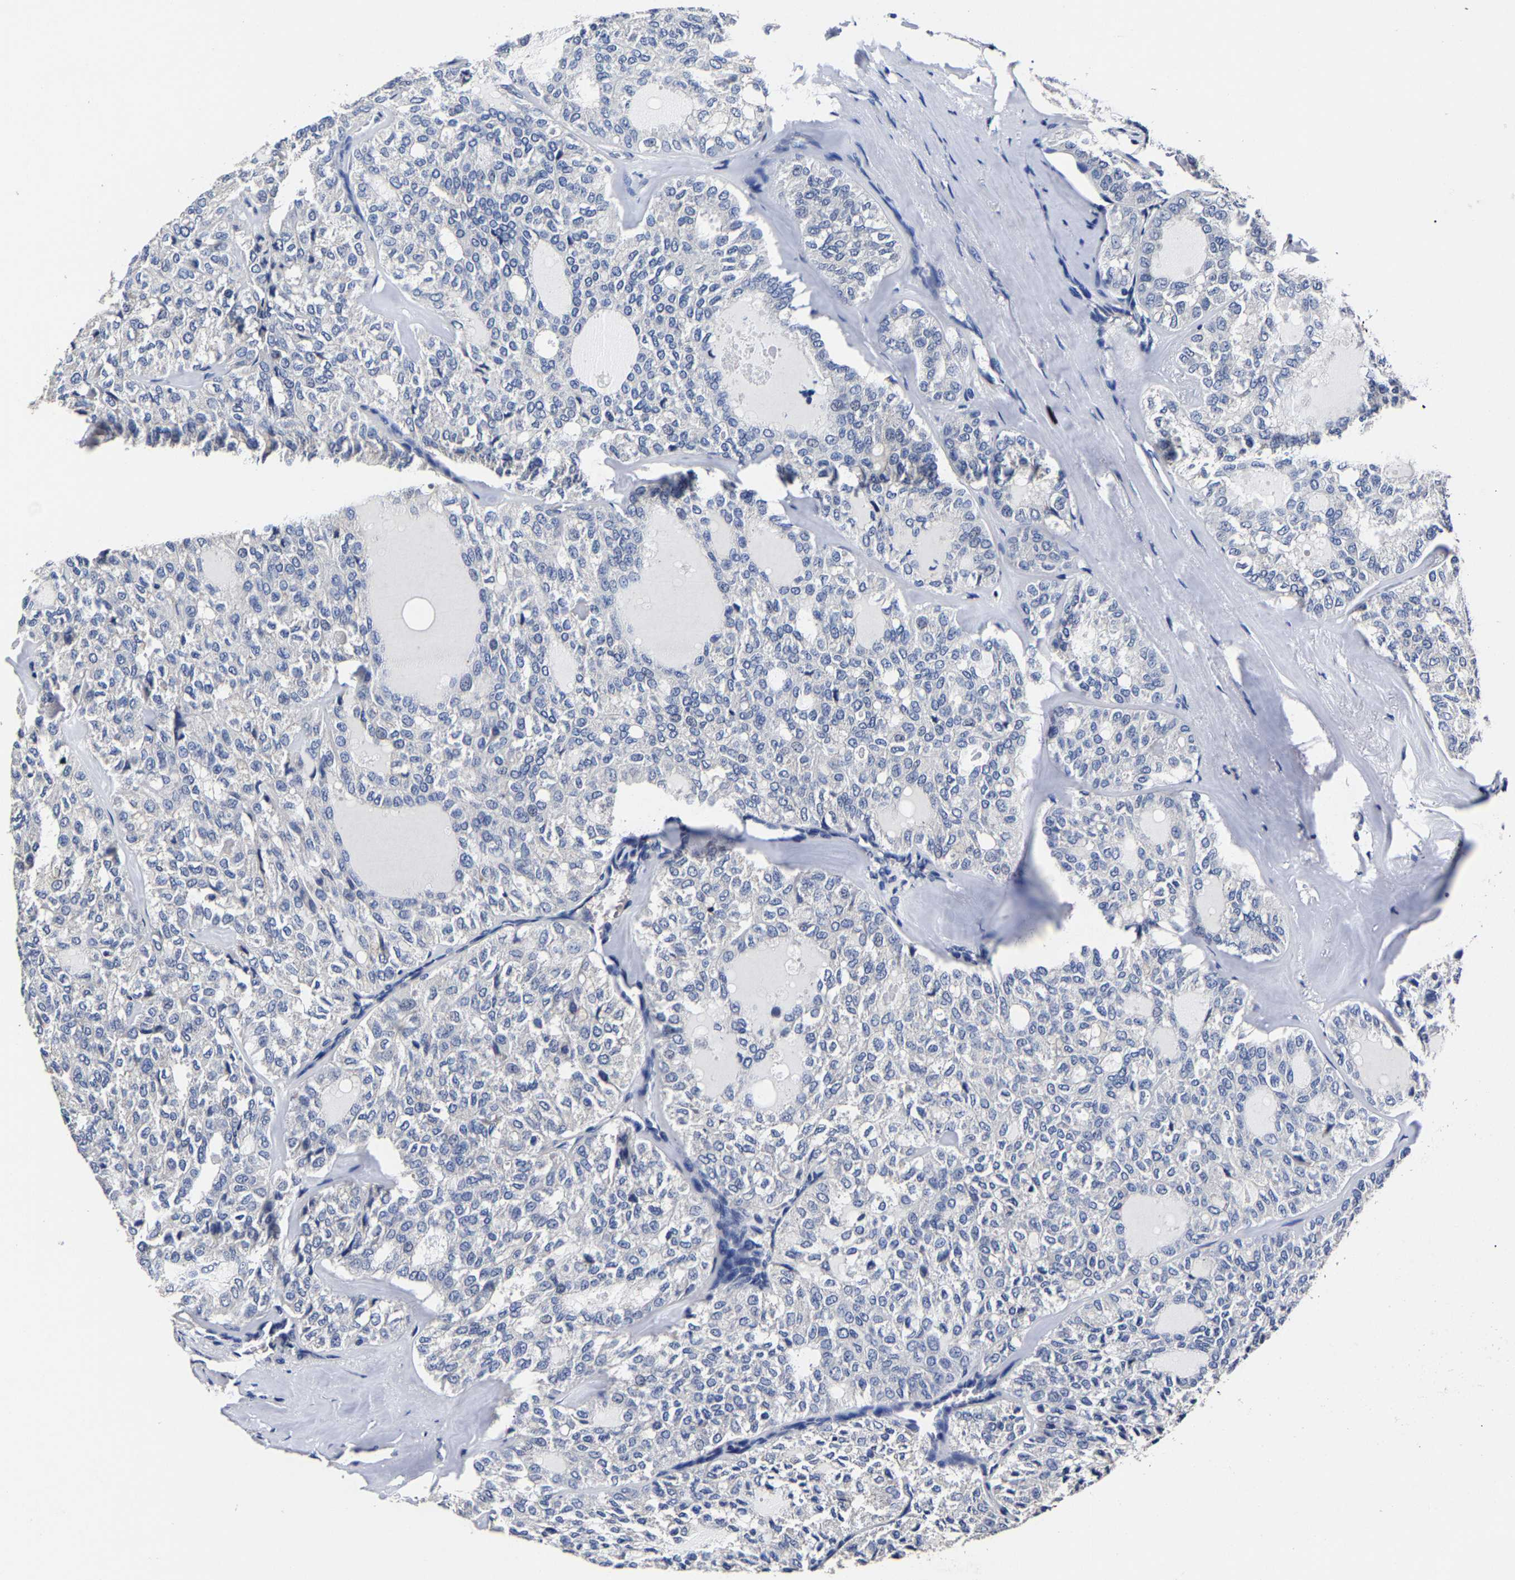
{"staining": {"intensity": "negative", "quantity": "none", "location": "none"}, "tissue": "thyroid cancer", "cell_type": "Tumor cells", "image_type": "cancer", "snomed": [{"axis": "morphology", "description": "Follicular adenoma carcinoma, NOS"}, {"axis": "topography", "description": "Thyroid gland"}], "caption": "Tumor cells are negative for protein expression in human thyroid cancer. (Stains: DAB (3,3'-diaminobenzidine) IHC with hematoxylin counter stain, Microscopy: brightfield microscopy at high magnification).", "gene": "AKAP4", "patient": {"sex": "male", "age": 75}}